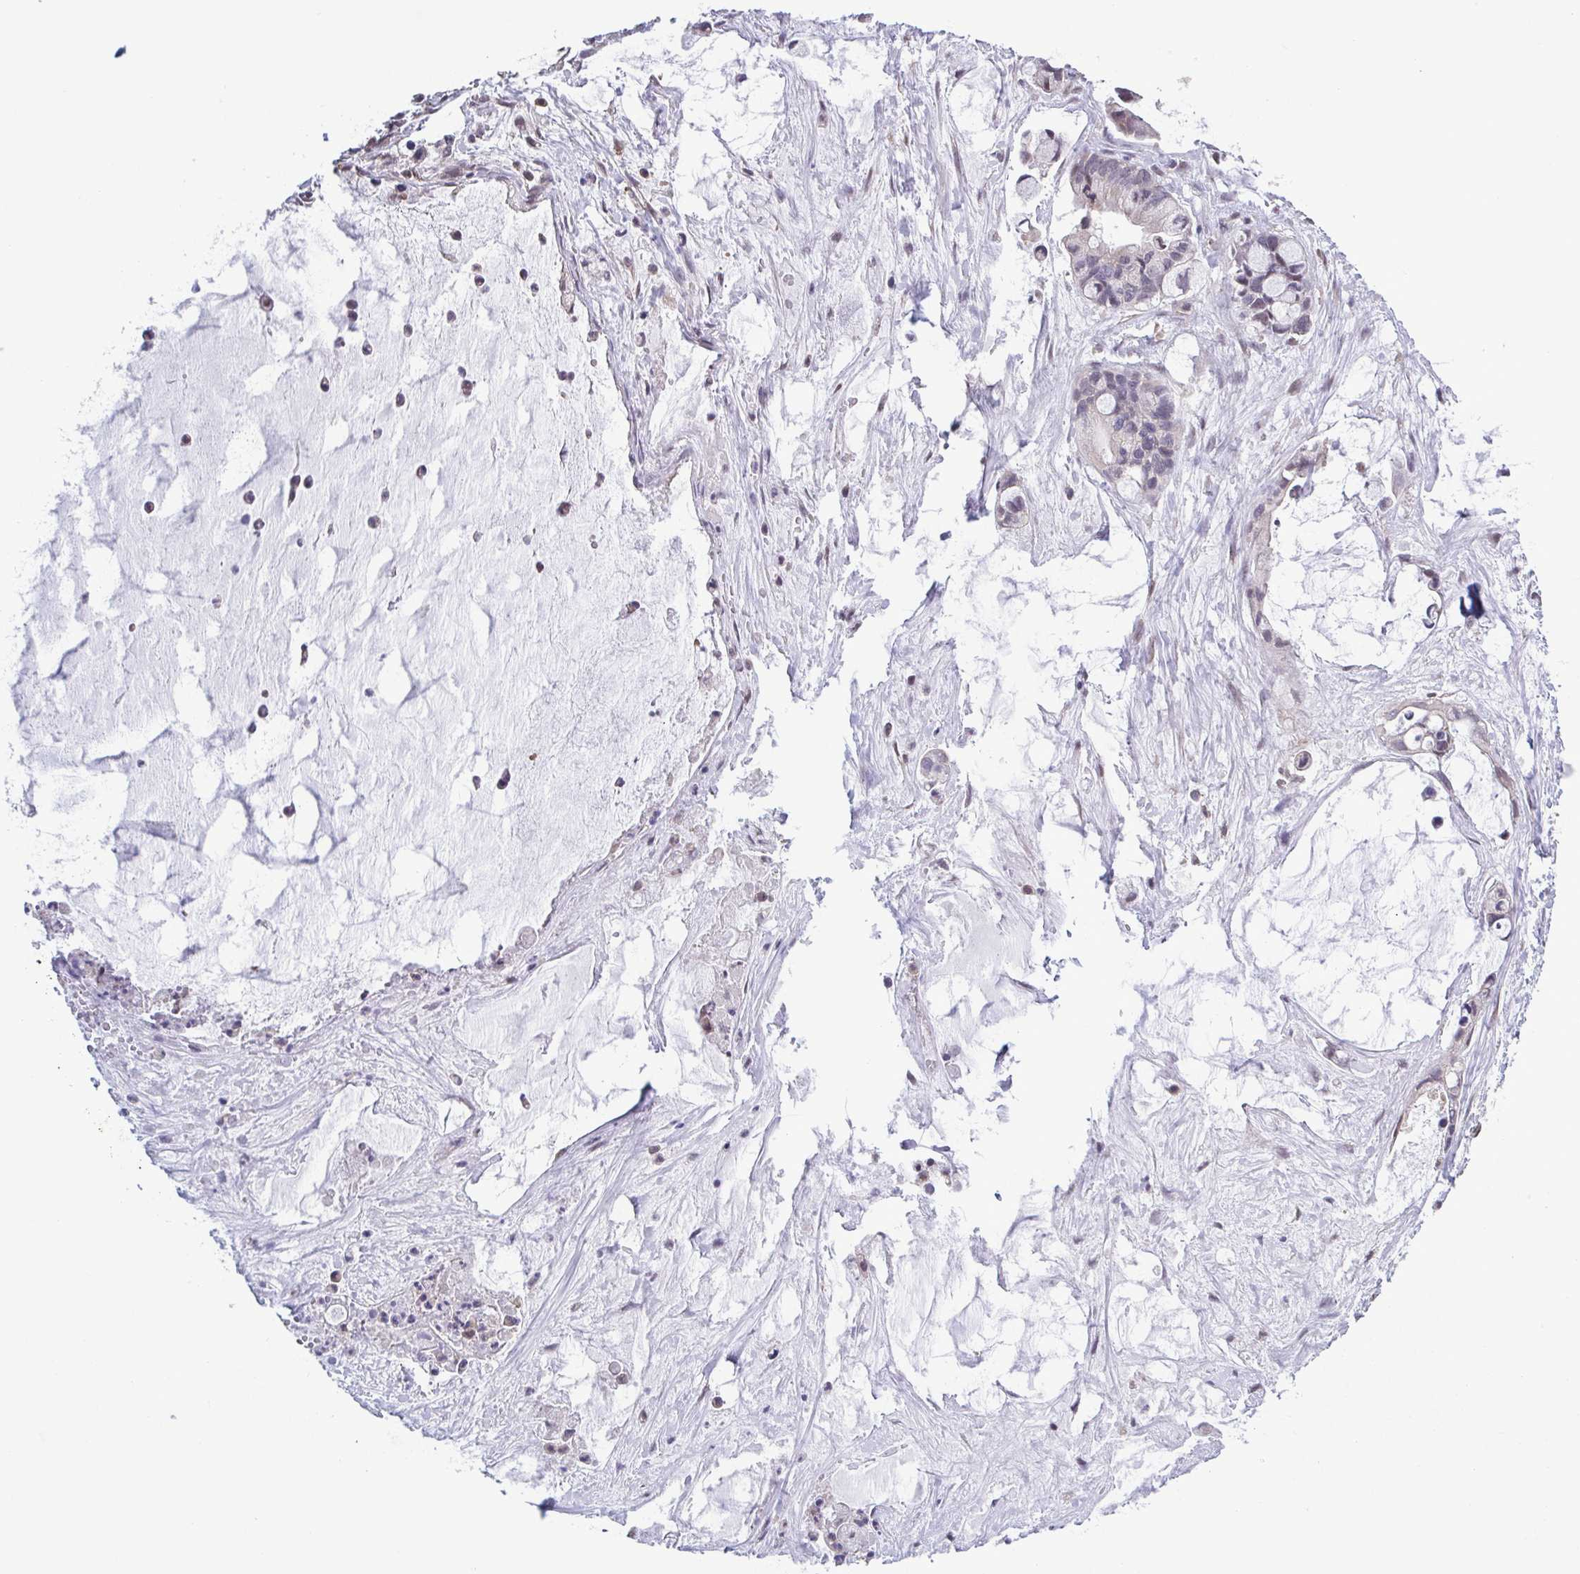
{"staining": {"intensity": "negative", "quantity": "none", "location": "none"}, "tissue": "ovarian cancer", "cell_type": "Tumor cells", "image_type": "cancer", "snomed": [{"axis": "morphology", "description": "Cystadenocarcinoma, mucinous, NOS"}, {"axis": "topography", "description": "Ovary"}], "caption": "Tumor cells are negative for protein expression in human ovarian cancer (mucinous cystadenocarcinoma).", "gene": "ZNF200", "patient": {"sex": "female", "age": 63}}